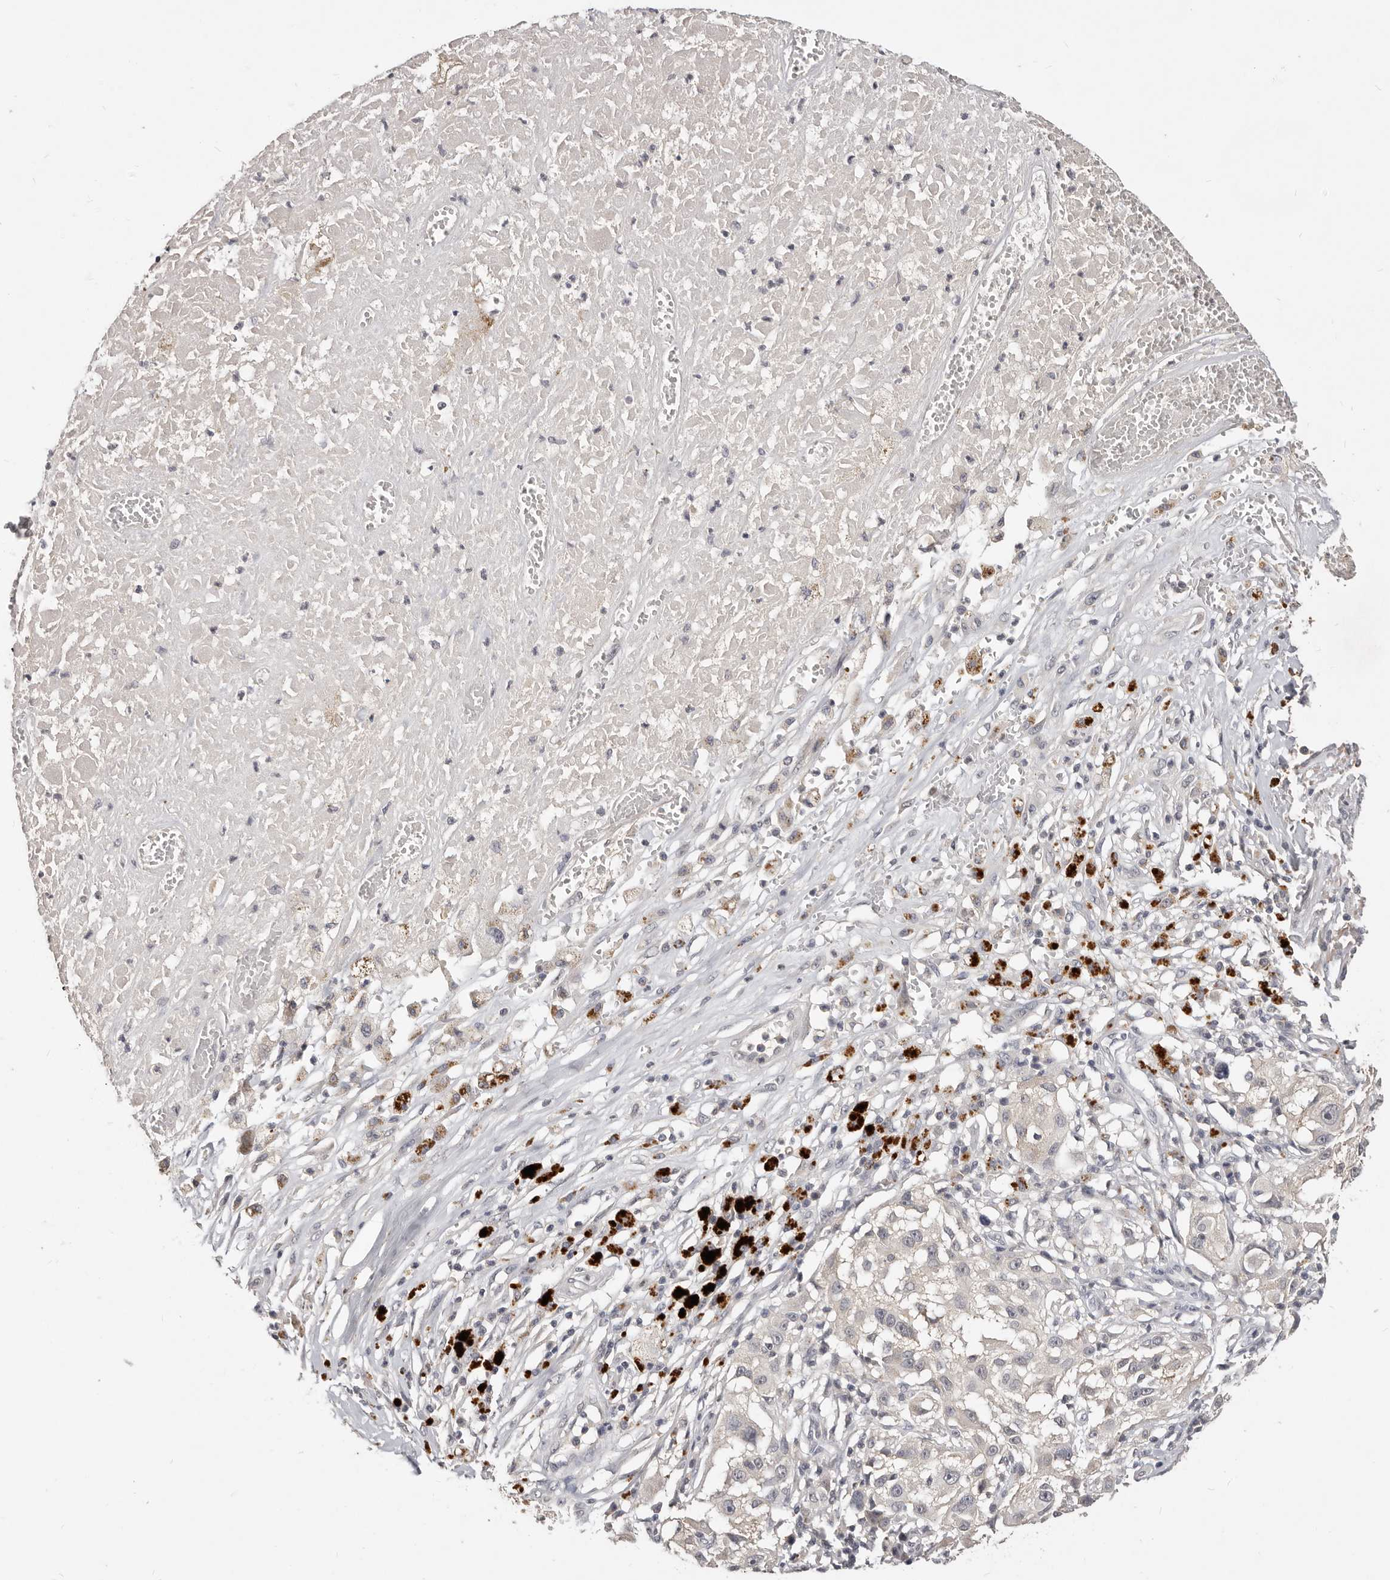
{"staining": {"intensity": "negative", "quantity": "none", "location": "none"}, "tissue": "melanoma", "cell_type": "Tumor cells", "image_type": "cancer", "snomed": [{"axis": "morphology", "description": "Necrosis, NOS"}, {"axis": "morphology", "description": "Malignant melanoma, NOS"}, {"axis": "topography", "description": "Skin"}], "caption": "Tumor cells show no significant expression in melanoma. (Stains: DAB (3,3'-diaminobenzidine) immunohistochemistry (IHC) with hematoxylin counter stain, Microscopy: brightfield microscopy at high magnification).", "gene": "TSPAN13", "patient": {"sex": "female", "age": 87}}